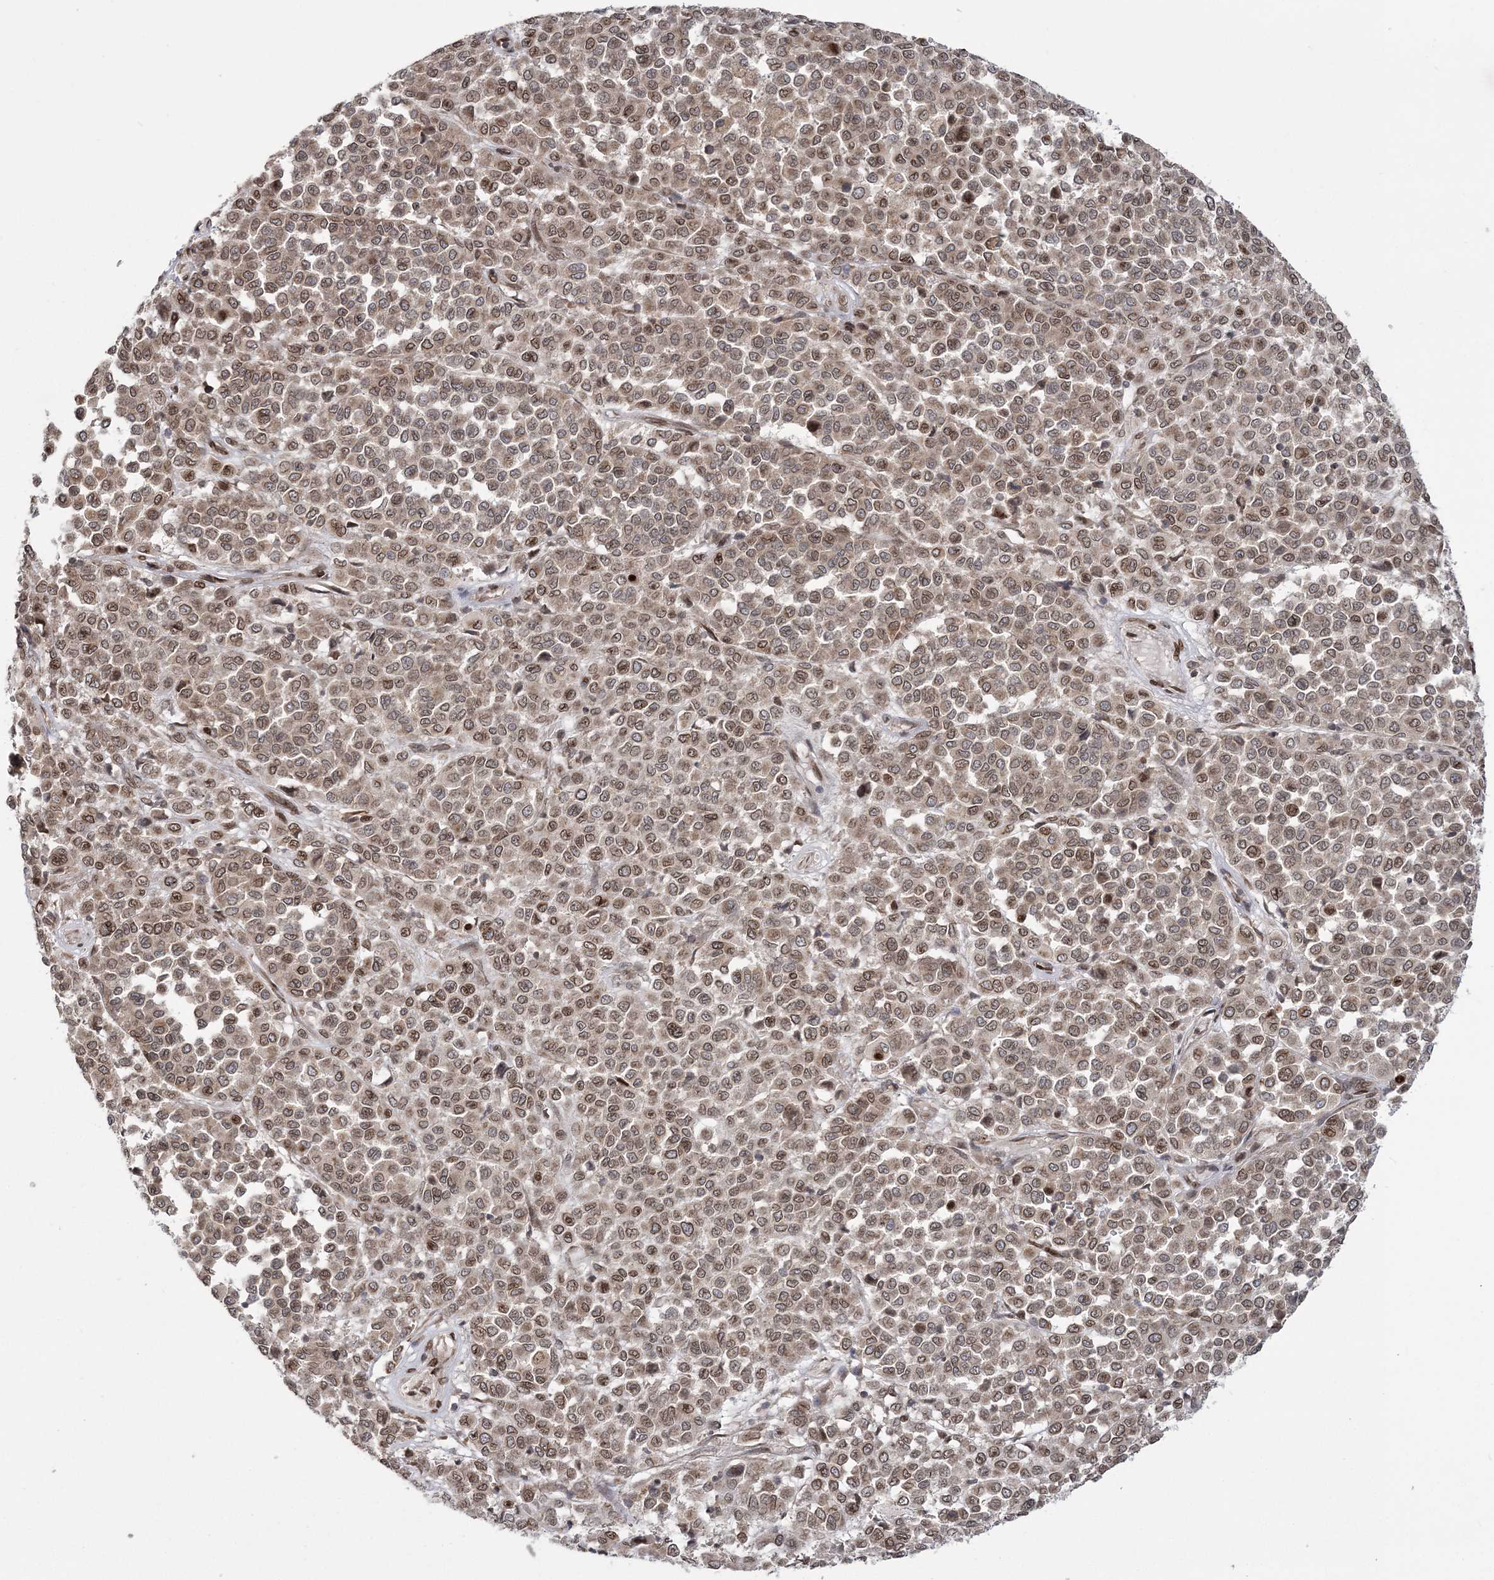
{"staining": {"intensity": "moderate", "quantity": ">75%", "location": "cytoplasmic/membranous,nuclear"}, "tissue": "melanoma", "cell_type": "Tumor cells", "image_type": "cancer", "snomed": [{"axis": "morphology", "description": "Malignant melanoma, Metastatic site"}, {"axis": "topography", "description": "Pancreas"}], "caption": "About >75% of tumor cells in melanoma exhibit moderate cytoplasmic/membranous and nuclear protein staining as visualized by brown immunohistochemical staining.", "gene": "DNAJC27", "patient": {"sex": "female", "age": 30}}